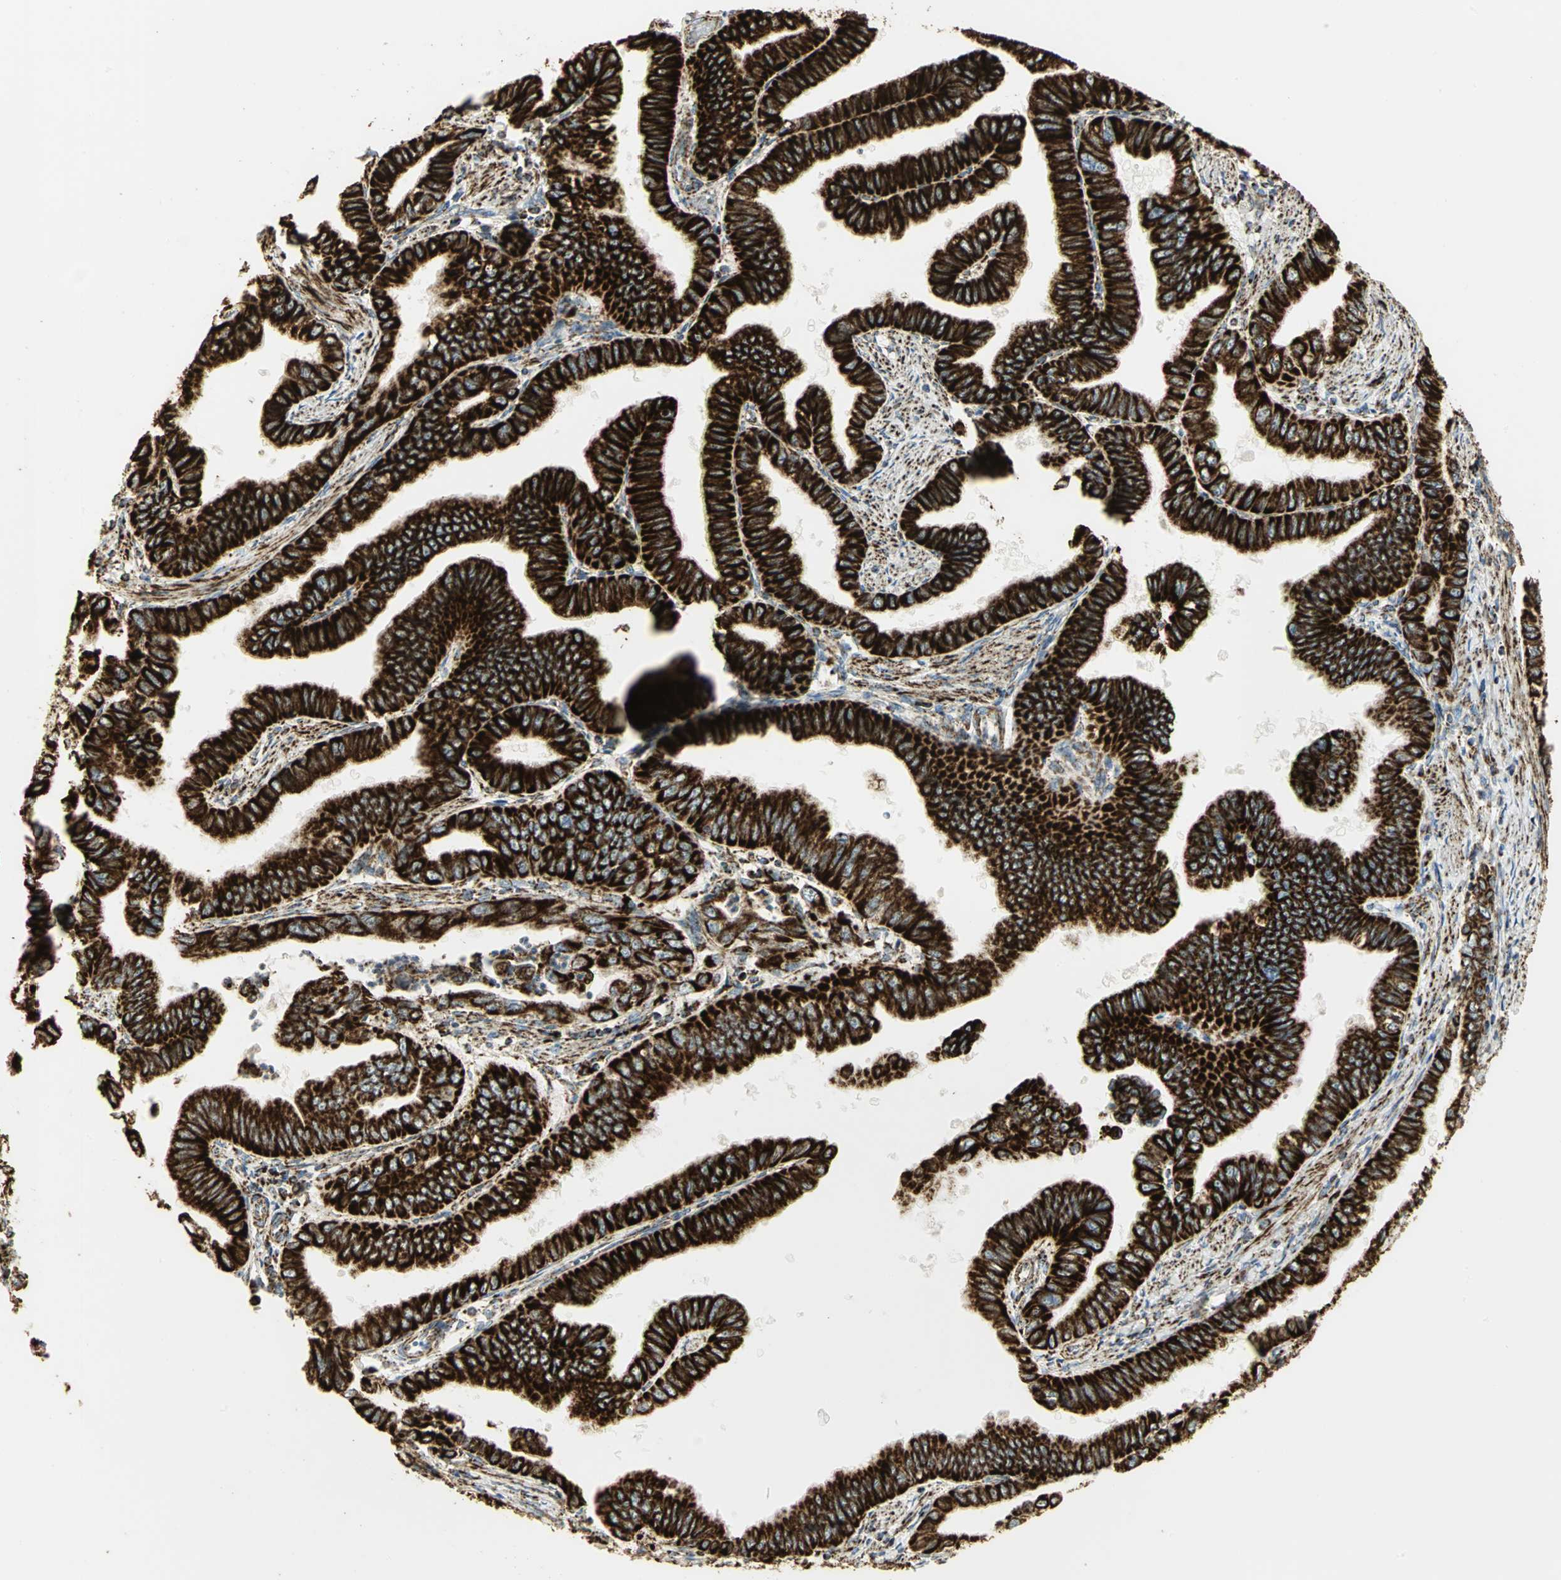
{"staining": {"intensity": "strong", "quantity": ">75%", "location": "cytoplasmic/membranous"}, "tissue": "pancreatic cancer", "cell_type": "Tumor cells", "image_type": "cancer", "snomed": [{"axis": "morphology", "description": "Normal tissue, NOS"}, {"axis": "topography", "description": "Lymph node"}], "caption": "Strong cytoplasmic/membranous staining is present in about >75% of tumor cells in pancreatic cancer.", "gene": "VDAC1", "patient": {"sex": "male", "age": 50}}